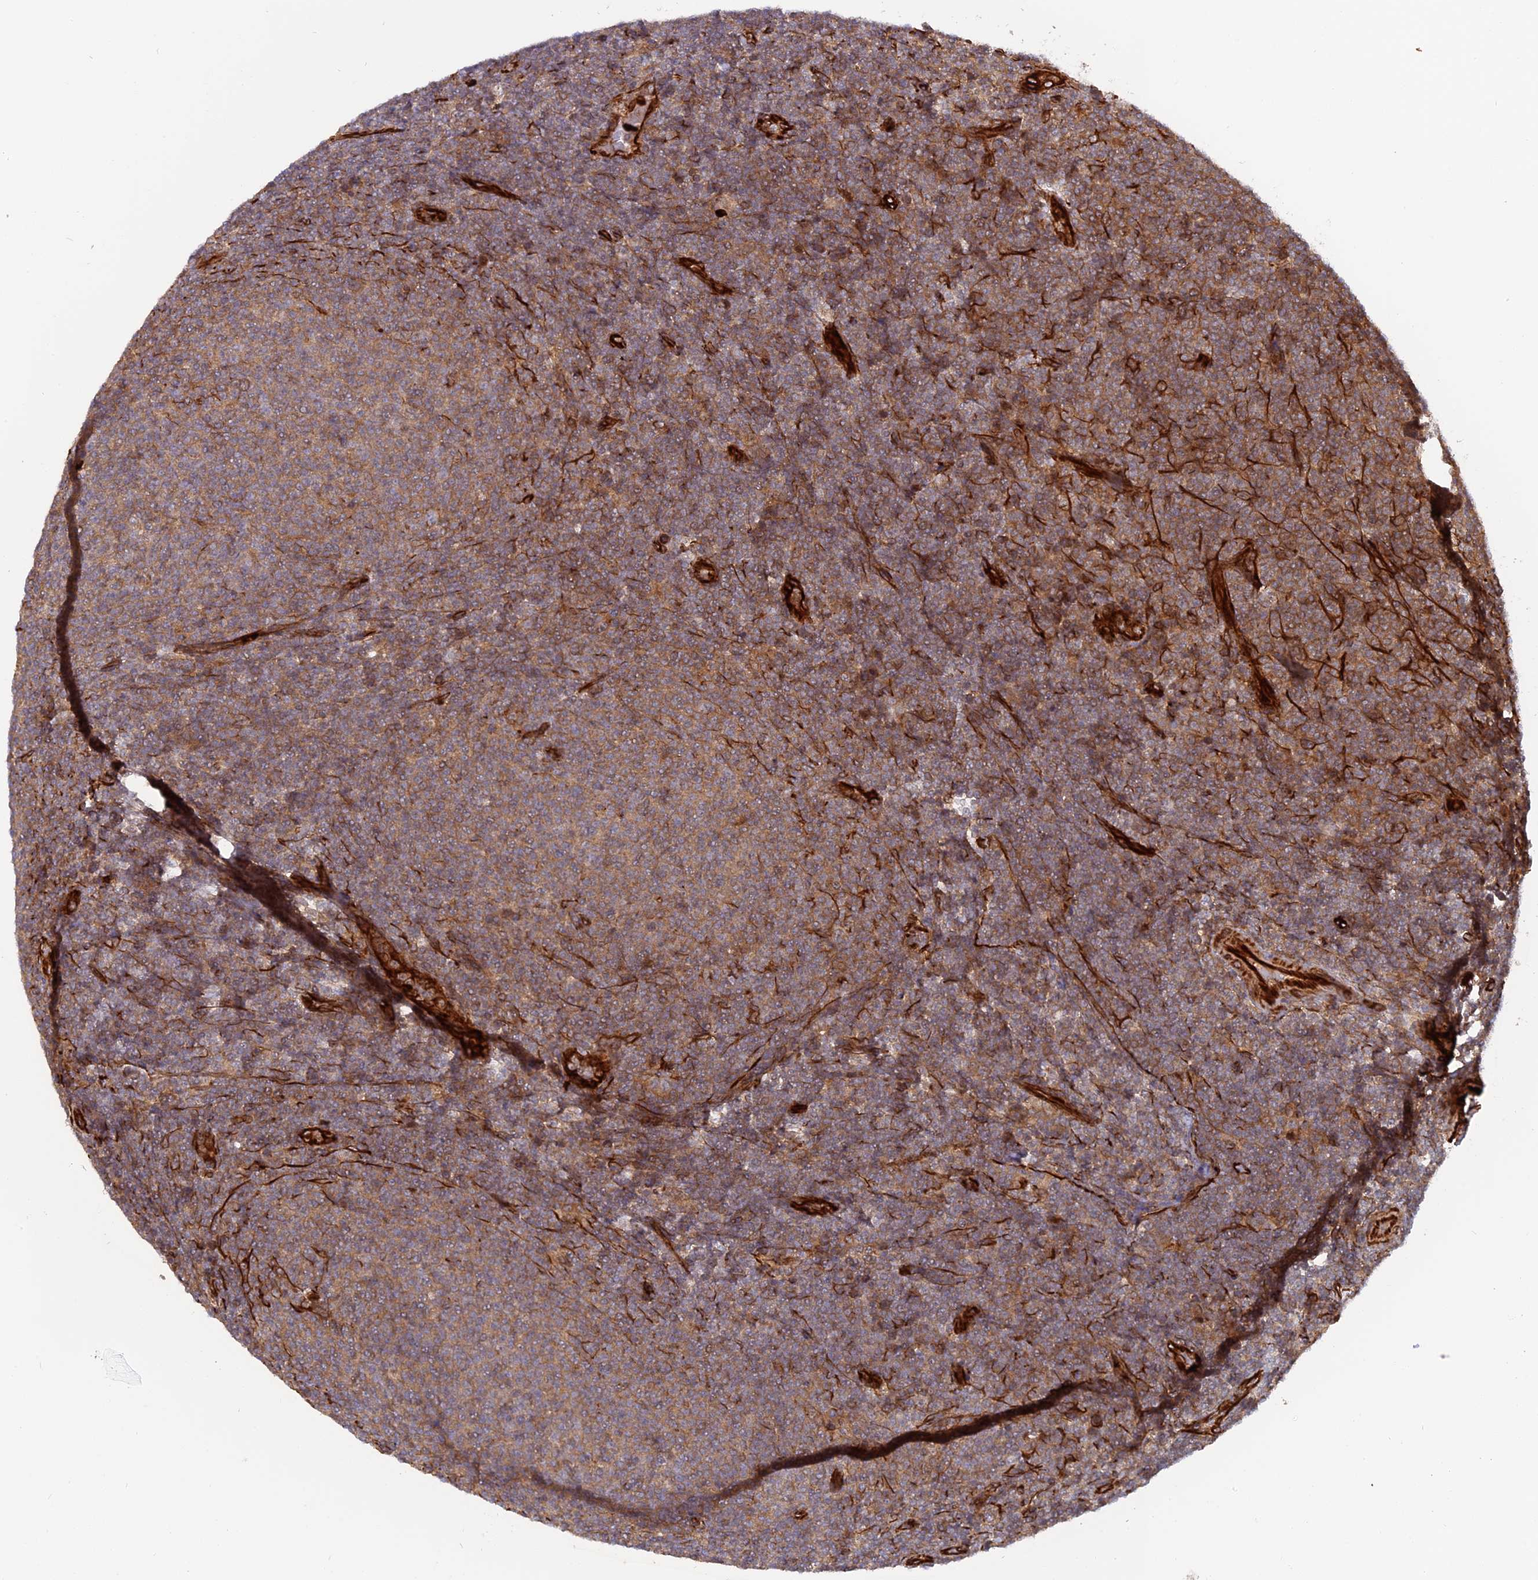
{"staining": {"intensity": "moderate", "quantity": ">75%", "location": "cytoplasmic/membranous"}, "tissue": "lymphoma", "cell_type": "Tumor cells", "image_type": "cancer", "snomed": [{"axis": "morphology", "description": "Malignant lymphoma, non-Hodgkin's type, Low grade"}, {"axis": "topography", "description": "Lymph node"}], "caption": "This photomicrograph displays immunohistochemistry staining of human low-grade malignant lymphoma, non-Hodgkin's type, with medium moderate cytoplasmic/membranous positivity in approximately >75% of tumor cells.", "gene": "PHLDB3", "patient": {"sex": "male", "age": 66}}